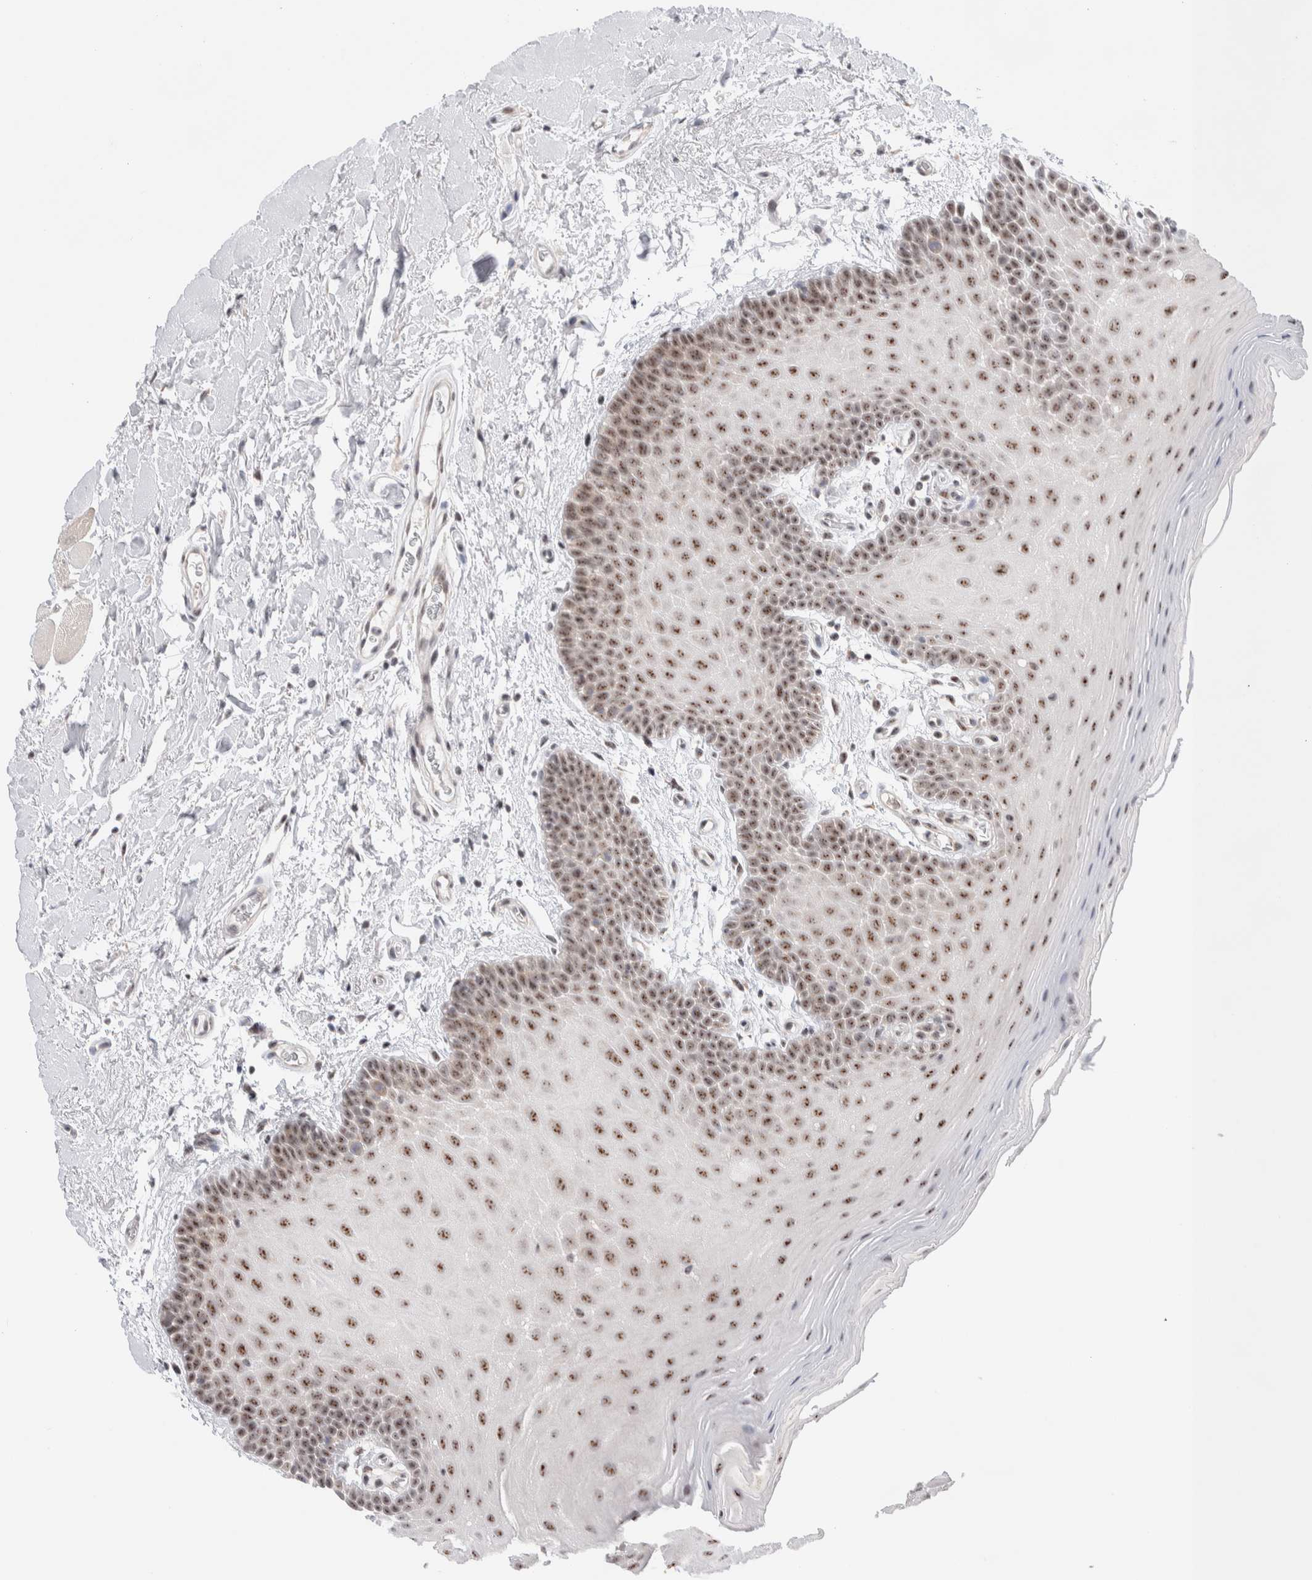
{"staining": {"intensity": "moderate", "quantity": ">75%", "location": "nuclear"}, "tissue": "oral mucosa", "cell_type": "Squamous epithelial cells", "image_type": "normal", "snomed": [{"axis": "morphology", "description": "Normal tissue, NOS"}, {"axis": "topography", "description": "Oral tissue"}], "caption": "Brown immunohistochemical staining in normal human oral mucosa exhibits moderate nuclear staining in approximately >75% of squamous epithelial cells.", "gene": "ZNF695", "patient": {"sex": "male", "age": 62}}